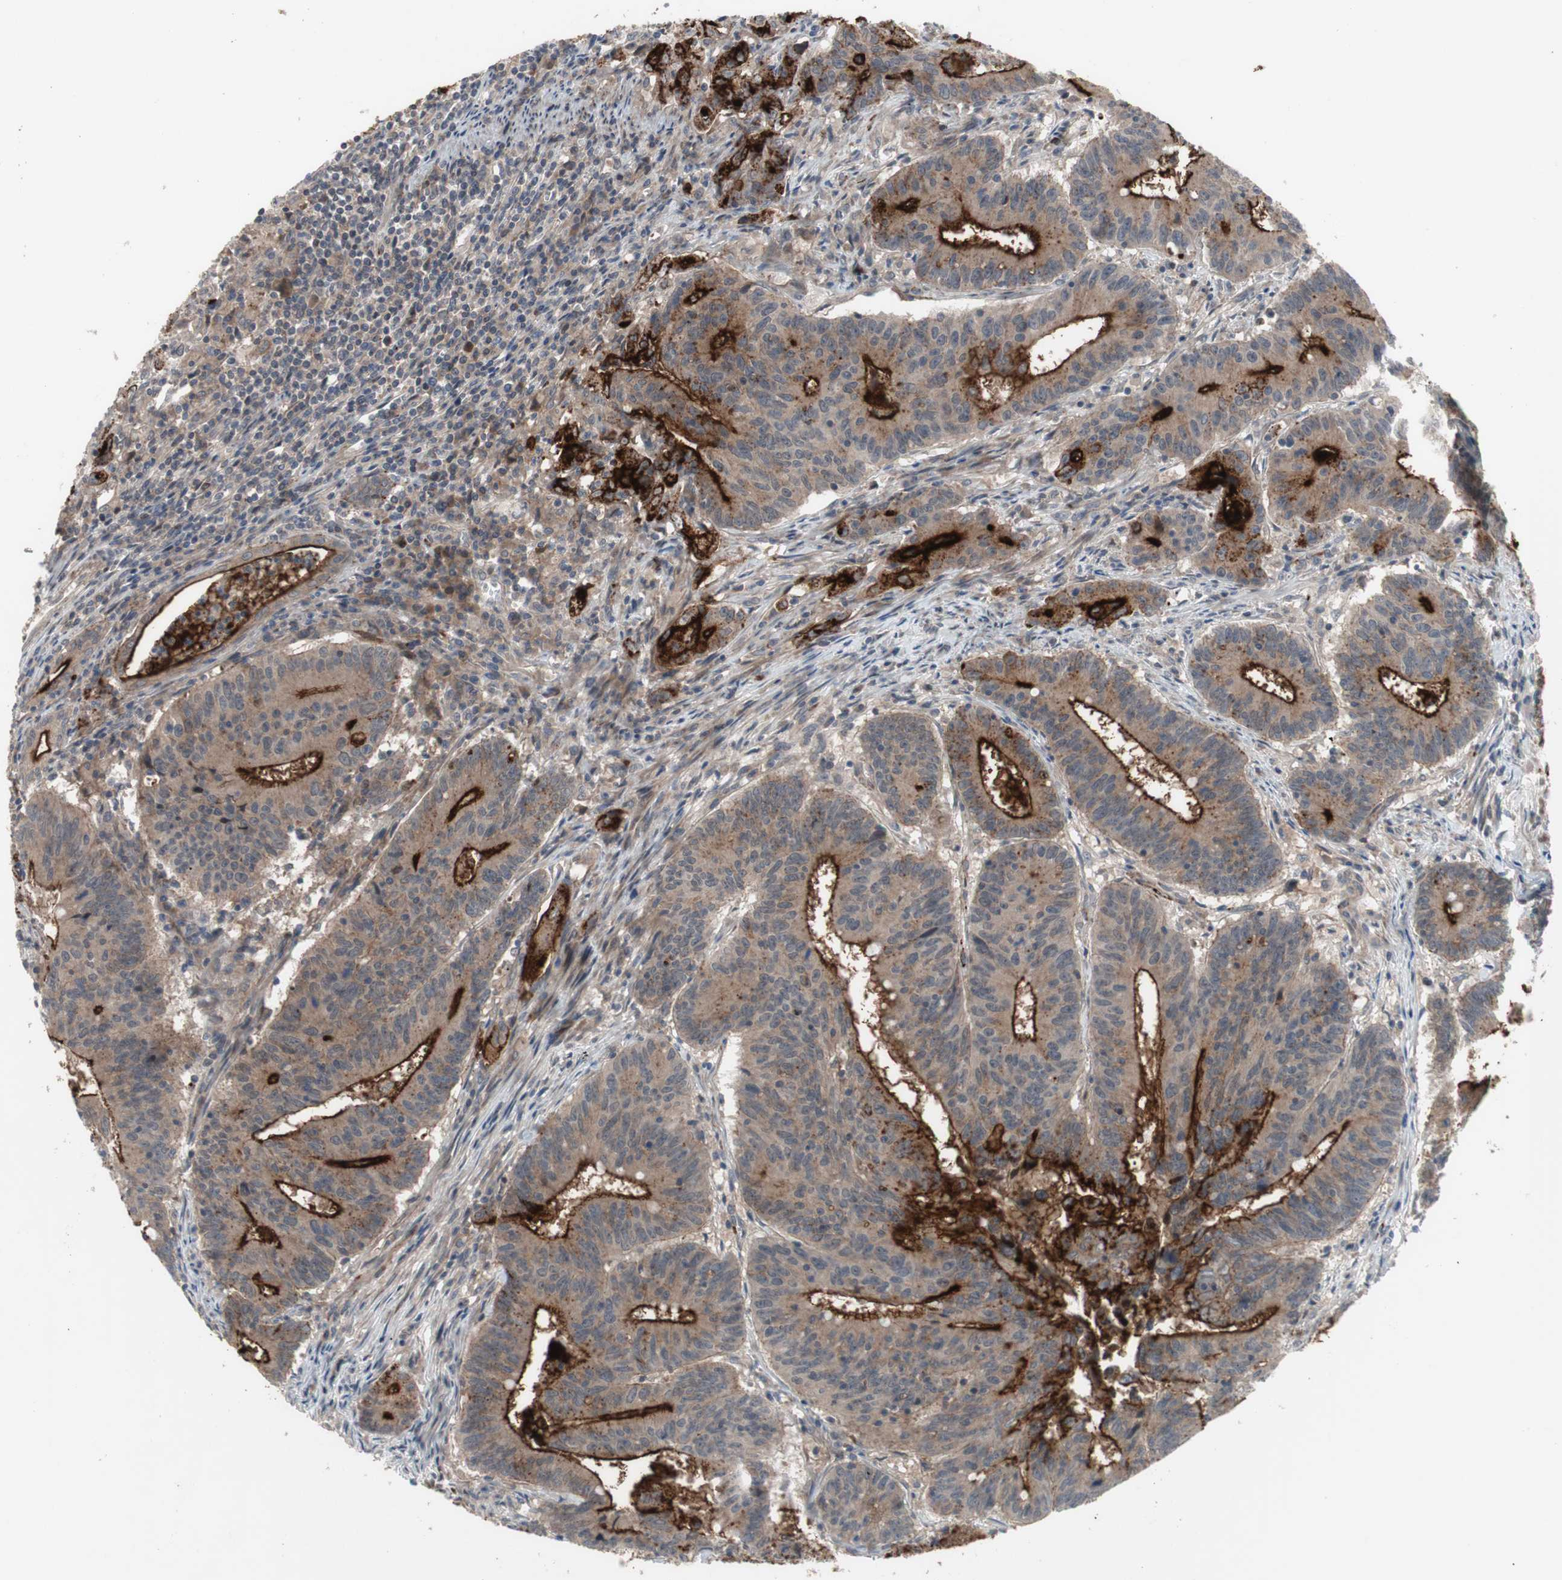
{"staining": {"intensity": "moderate", "quantity": ">75%", "location": "cytoplasmic/membranous"}, "tissue": "colorectal cancer", "cell_type": "Tumor cells", "image_type": "cancer", "snomed": [{"axis": "morphology", "description": "Adenocarcinoma, NOS"}, {"axis": "topography", "description": "Colon"}], "caption": "Colorectal adenocarcinoma stained with a protein marker displays moderate staining in tumor cells.", "gene": "OAZ1", "patient": {"sex": "male", "age": 45}}